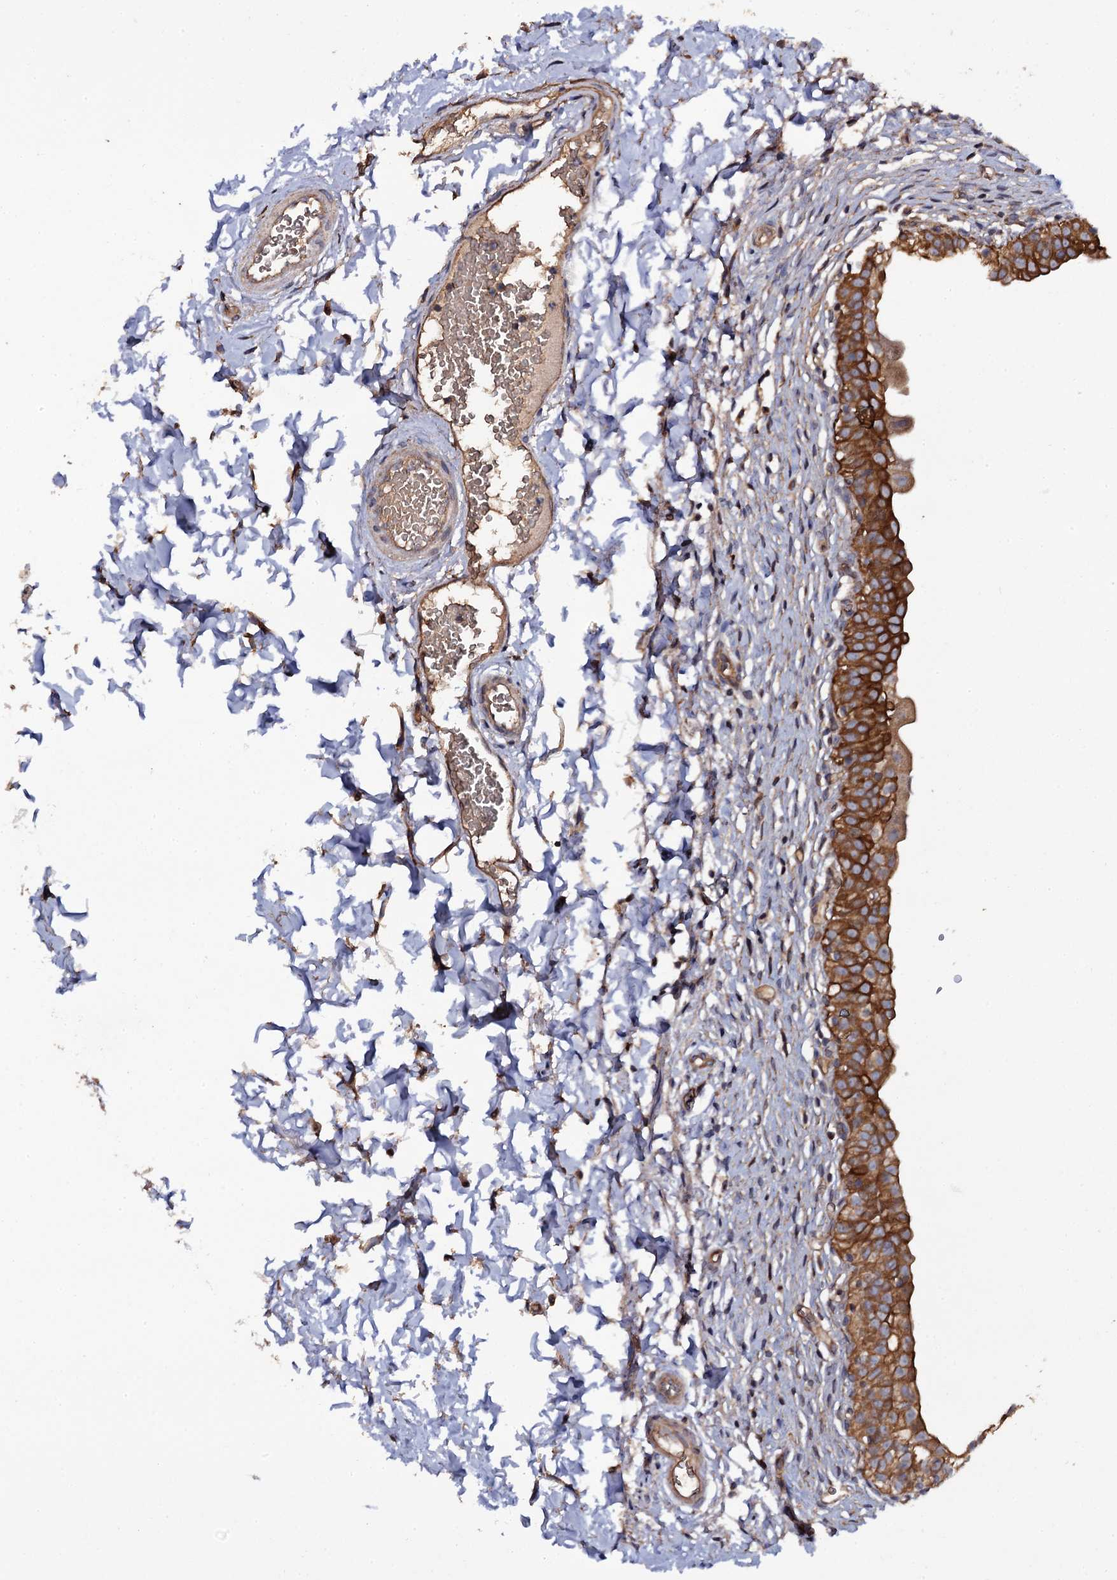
{"staining": {"intensity": "strong", "quantity": ">75%", "location": "cytoplasmic/membranous"}, "tissue": "urinary bladder", "cell_type": "Urothelial cells", "image_type": "normal", "snomed": [{"axis": "morphology", "description": "Normal tissue, NOS"}, {"axis": "topography", "description": "Urinary bladder"}], "caption": "Protein staining by IHC exhibits strong cytoplasmic/membranous expression in approximately >75% of urothelial cells in unremarkable urinary bladder. The staining is performed using DAB brown chromogen to label protein expression. The nuclei are counter-stained blue using hematoxylin.", "gene": "TTC23", "patient": {"sex": "male", "age": 55}}